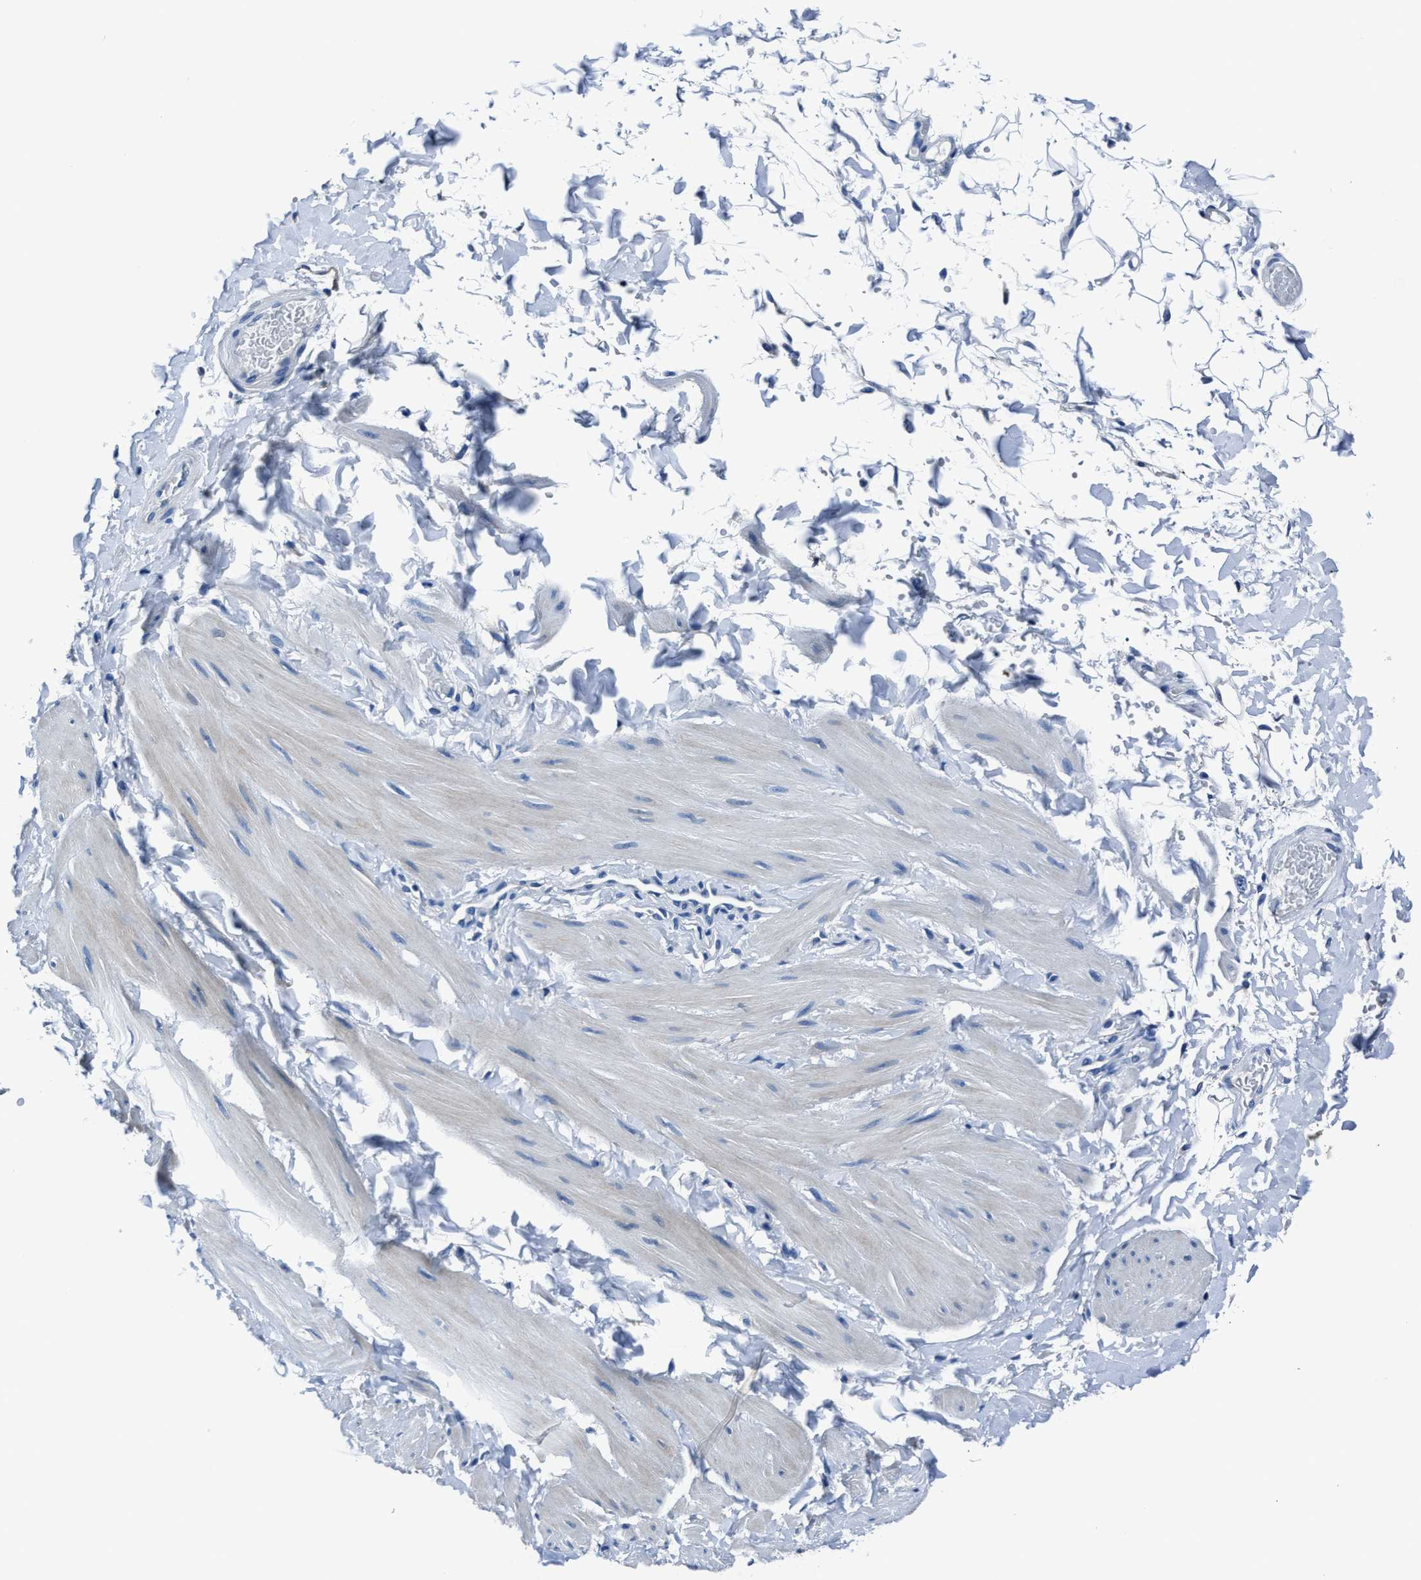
{"staining": {"intensity": "negative", "quantity": "none", "location": "none"}, "tissue": "adipose tissue", "cell_type": "Adipocytes", "image_type": "normal", "snomed": [{"axis": "morphology", "description": "Normal tissue, NOS"}, {"axis": "topography", "description": "Adipose tissue"}, {"axis": "topography", "description": "Vascular tissue"}, {"axis": "topography", "description": "Peripheral nerve tissue"}], "caption": "Human adipose tissue stained for a protein using immunohistochemistry (IHC) shows no expression in adipocytes.", "gene": "LMO7", "patient": {"sex": "male", "age": 25}}